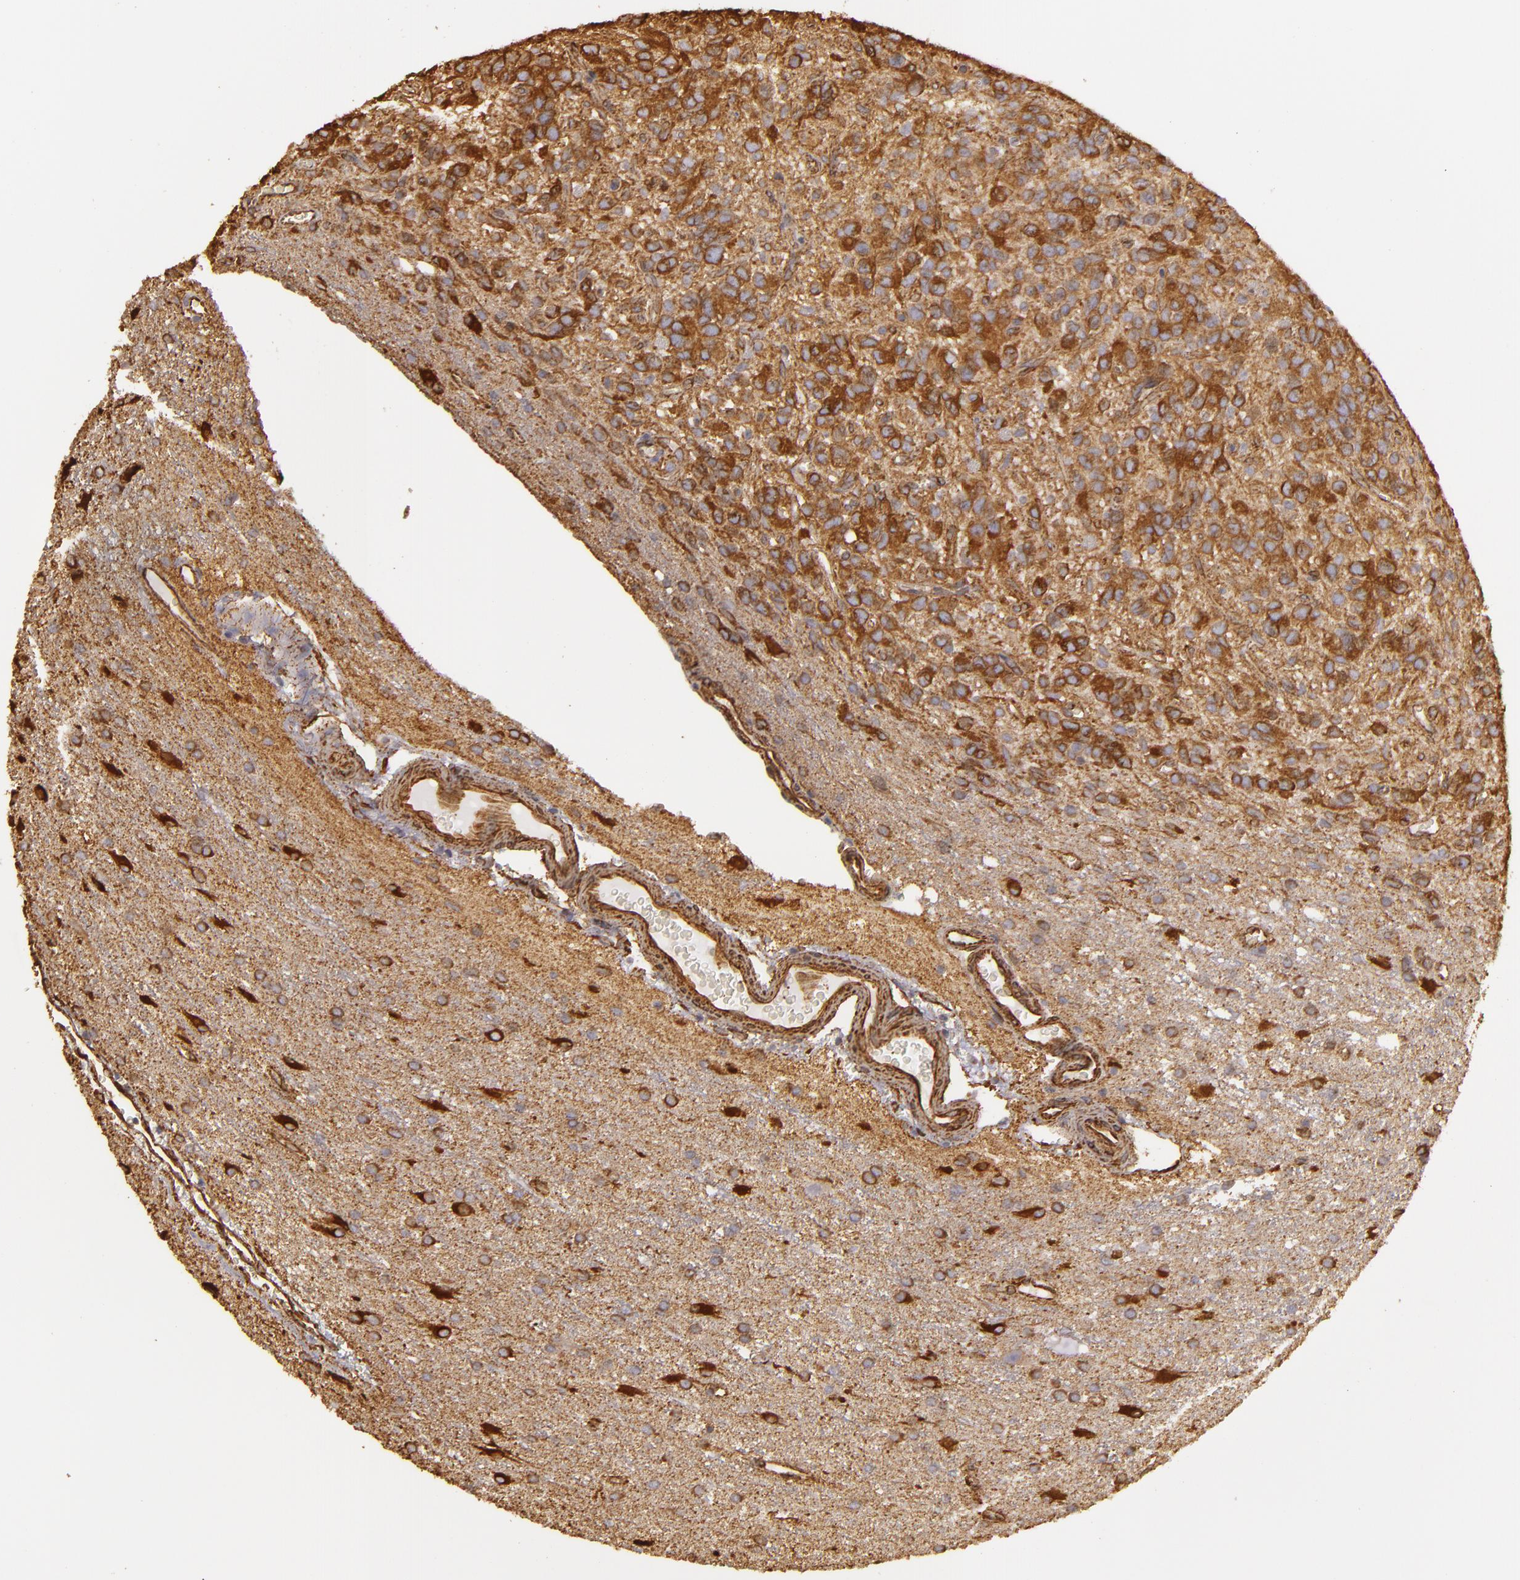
{"staining": {"intensity": "moderate", "quantity": ">75%", "location": "cytoplasmic/membranous"}, "tissue": "glioma", "cell_type": "Tumor cells", "image_type": "cancer", "snomed": [{"axis": "morphology", "description": "Glioma, malignant, Low grade"}, {"axis": "topography", "description": "Brain"}], "caption": "The histopathology image demonstrates a brown stain indicating the presence of a protein in the cytoplasmic/membranous of tumor cells in low-grade glioma (malignant).", "gene": "CYB5R3", "patient": {"sex": "female", "age": 15}}